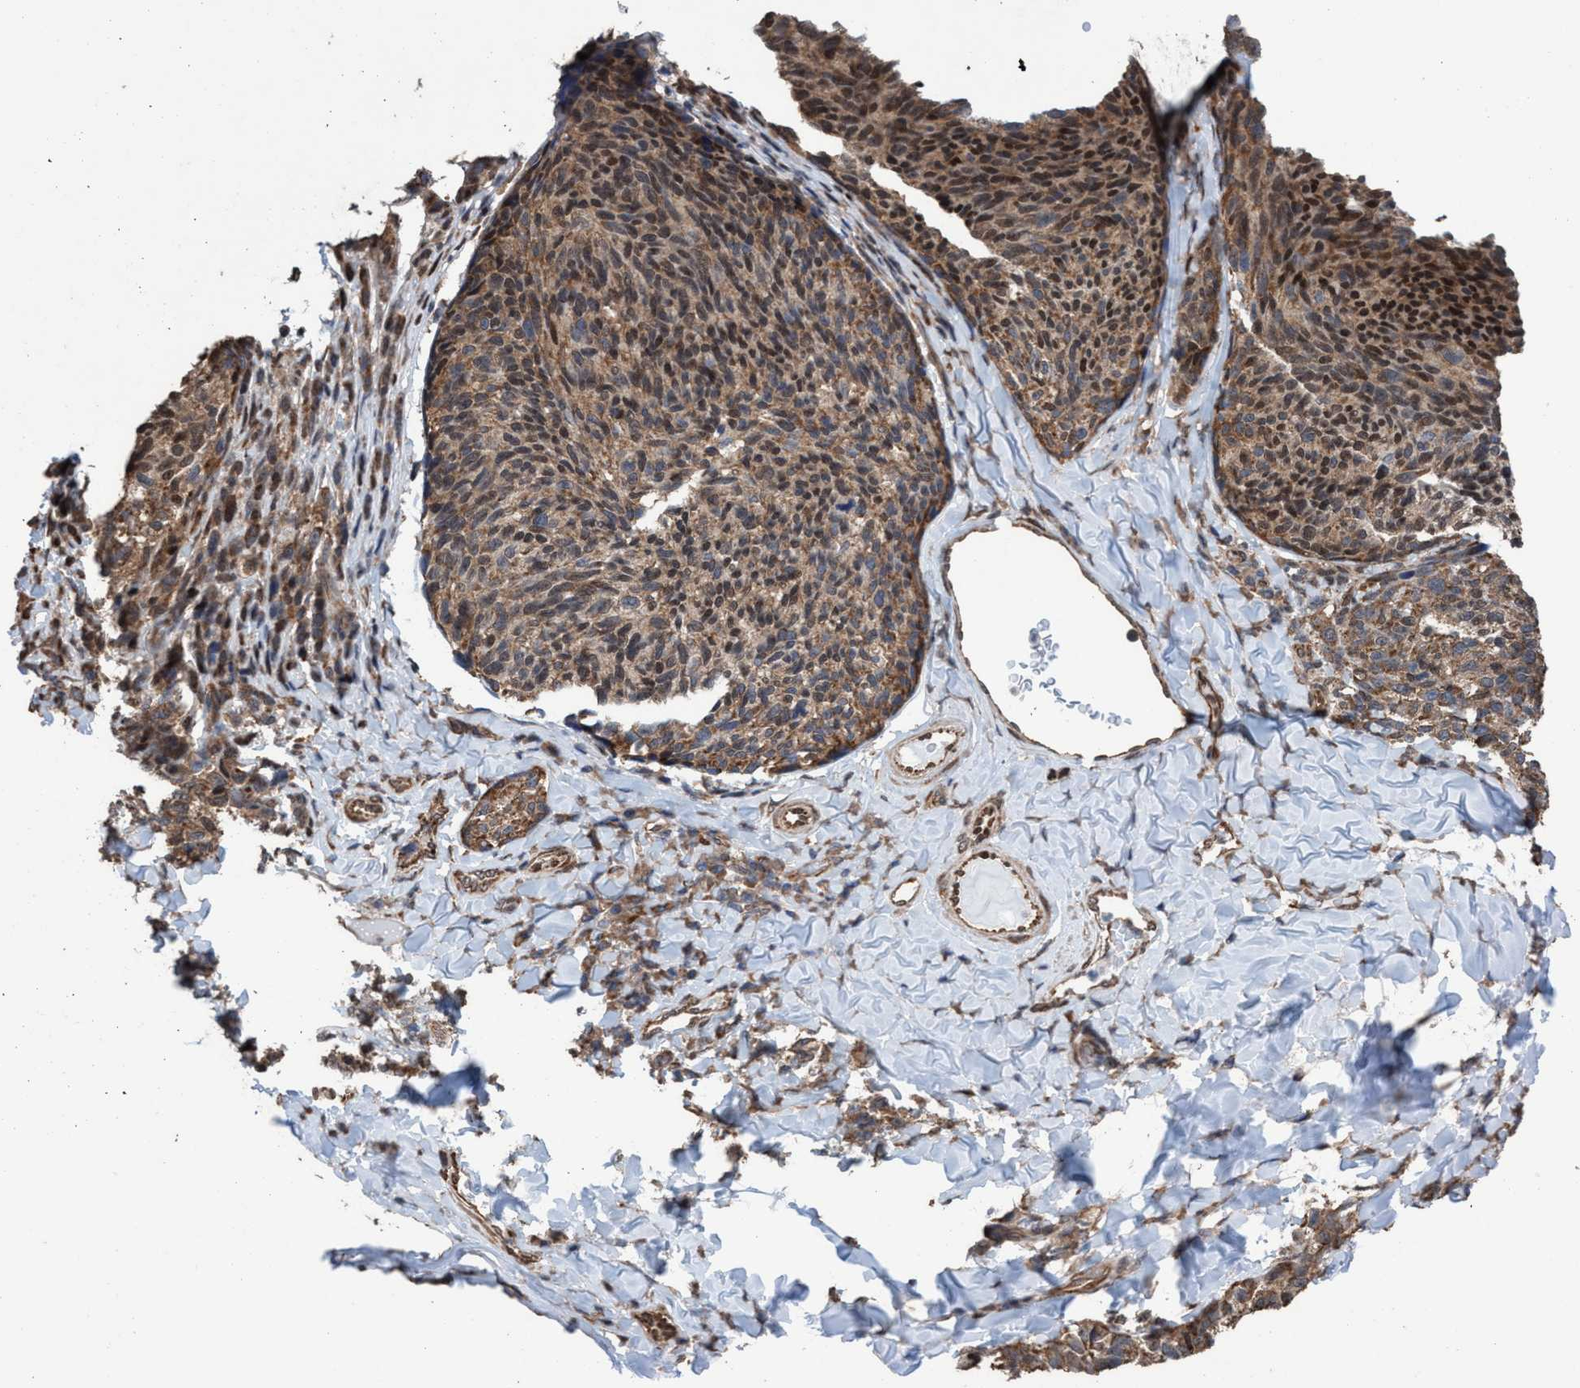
{"staining": {"intensity": "moderate", "quantity": ">75%", "location": "cytoplasmic/membranous,nuclear"}, "tissue": "melanoma", "cell_type": "Tumor cells", "image_type": "cancer", "snomed": [{"axis": "morphology", "description": "Malignant melanoma, NOS"}, {"axis": "topography", "description": "Skin"}], "caption": "Brown immunohistochemical staining in human melanoma displays moderate cytoplasmic/membranous and nuclear staining in about >75% of tumor cells. The staining is performed using DAB (3,3'-diaminobenzidine) brown chromogen to label protein expression. The nuclei are counter-stained blue using hematoxylin.", "gene": "METAP2", "patient": {"sex": "female", "age": 73}}